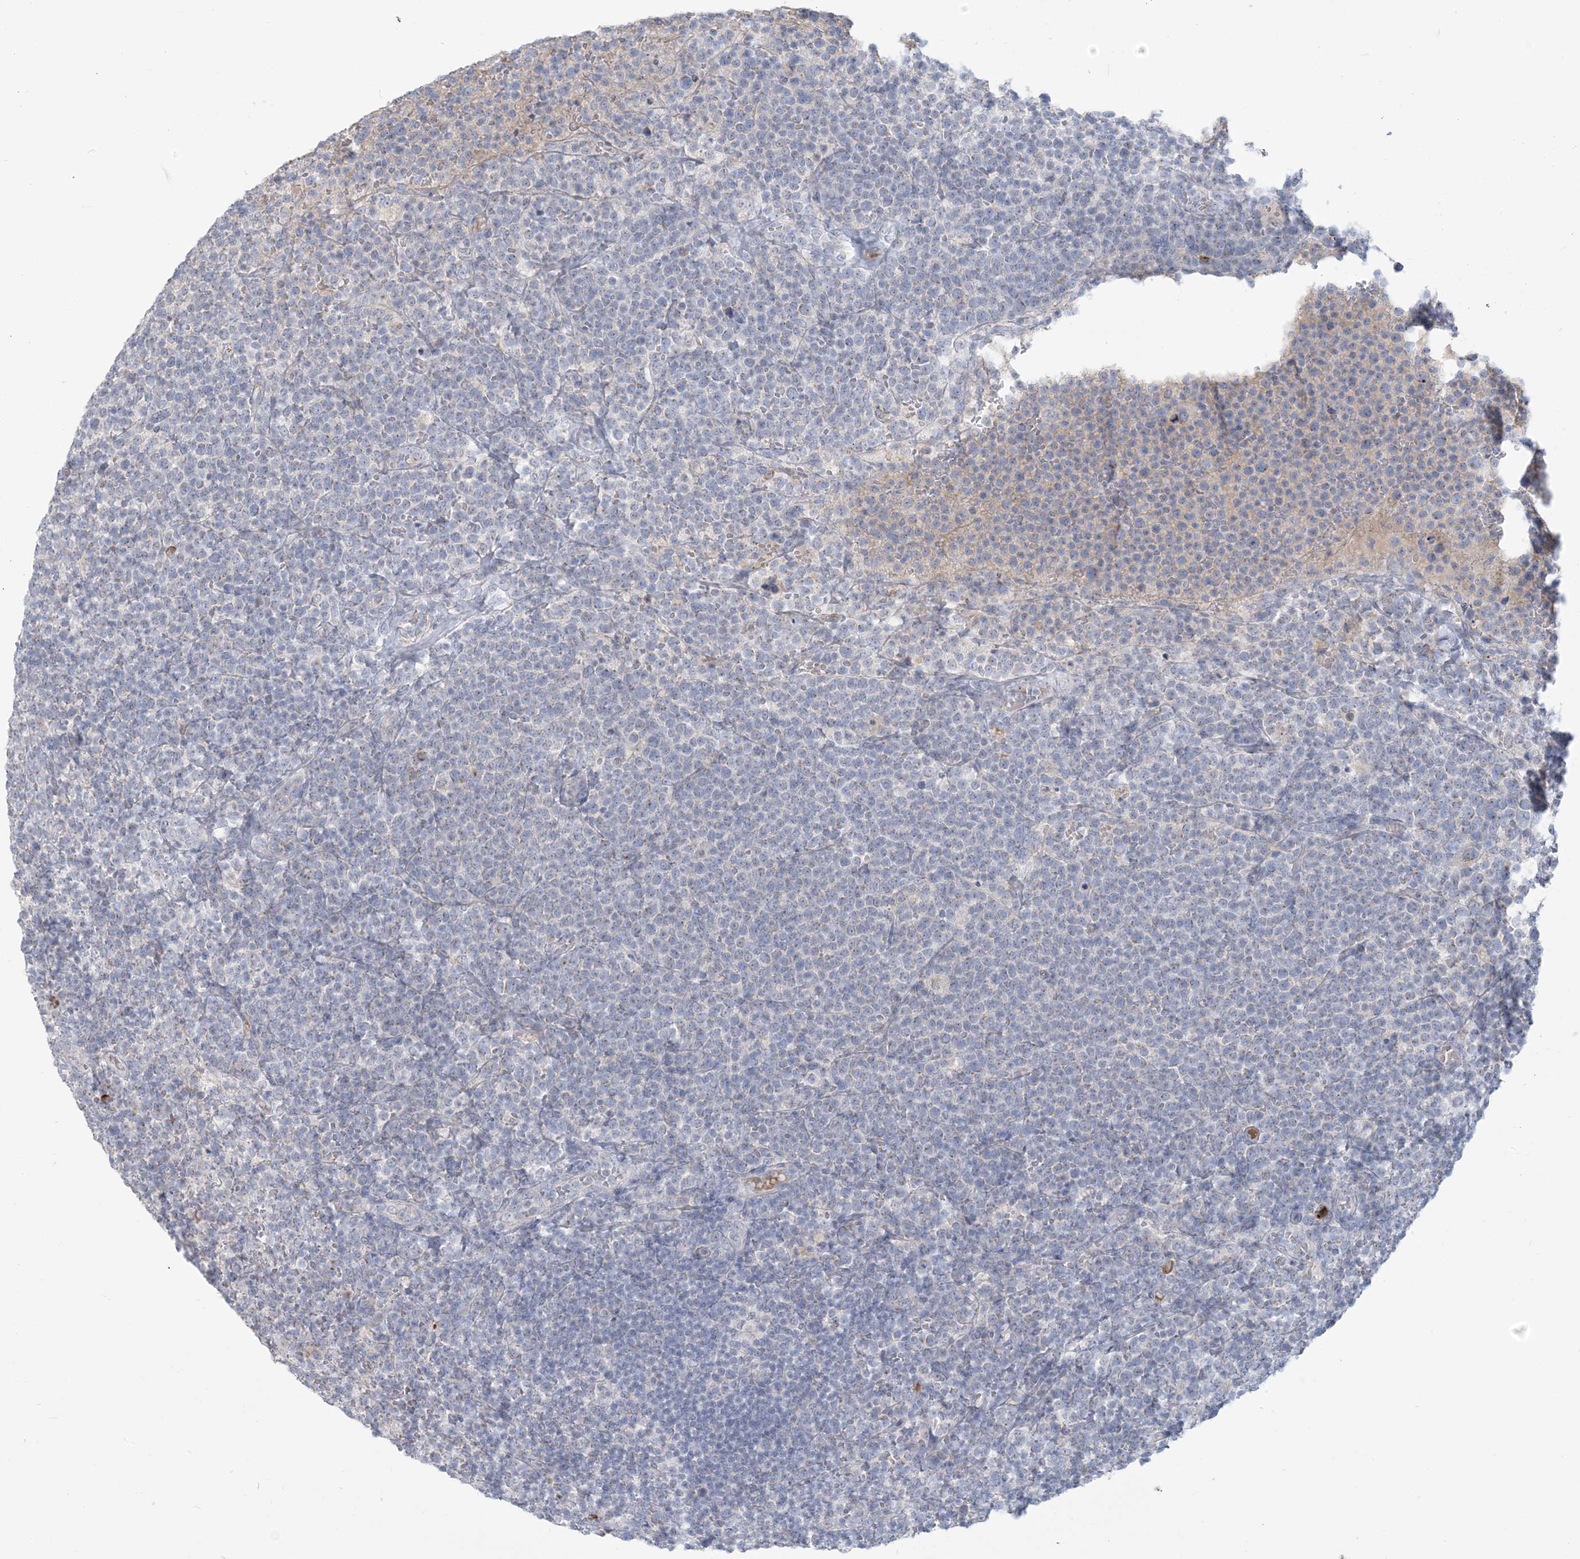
{"staining": {"intensity": "negative", "quantity": "none", "location": "none"}, "tissue": "lymphoma", "cell_type": "Tumor cells", "image_type": "cancer", "snomed": [{"axis": "morphology", "description": "Malignant lymphoma, non-Hodgkin's type, High grade"}, {"axis": "topography", "description": "Lymph node"}], "caption": "High magnification brightfield microscopy of lymphoma stained with DAB (brown) and counterstained with hematoxylin (blue): tumor cells show no significant staining.", "gene": "SCML1", "patient": {"sex": "male", "age": 61}}